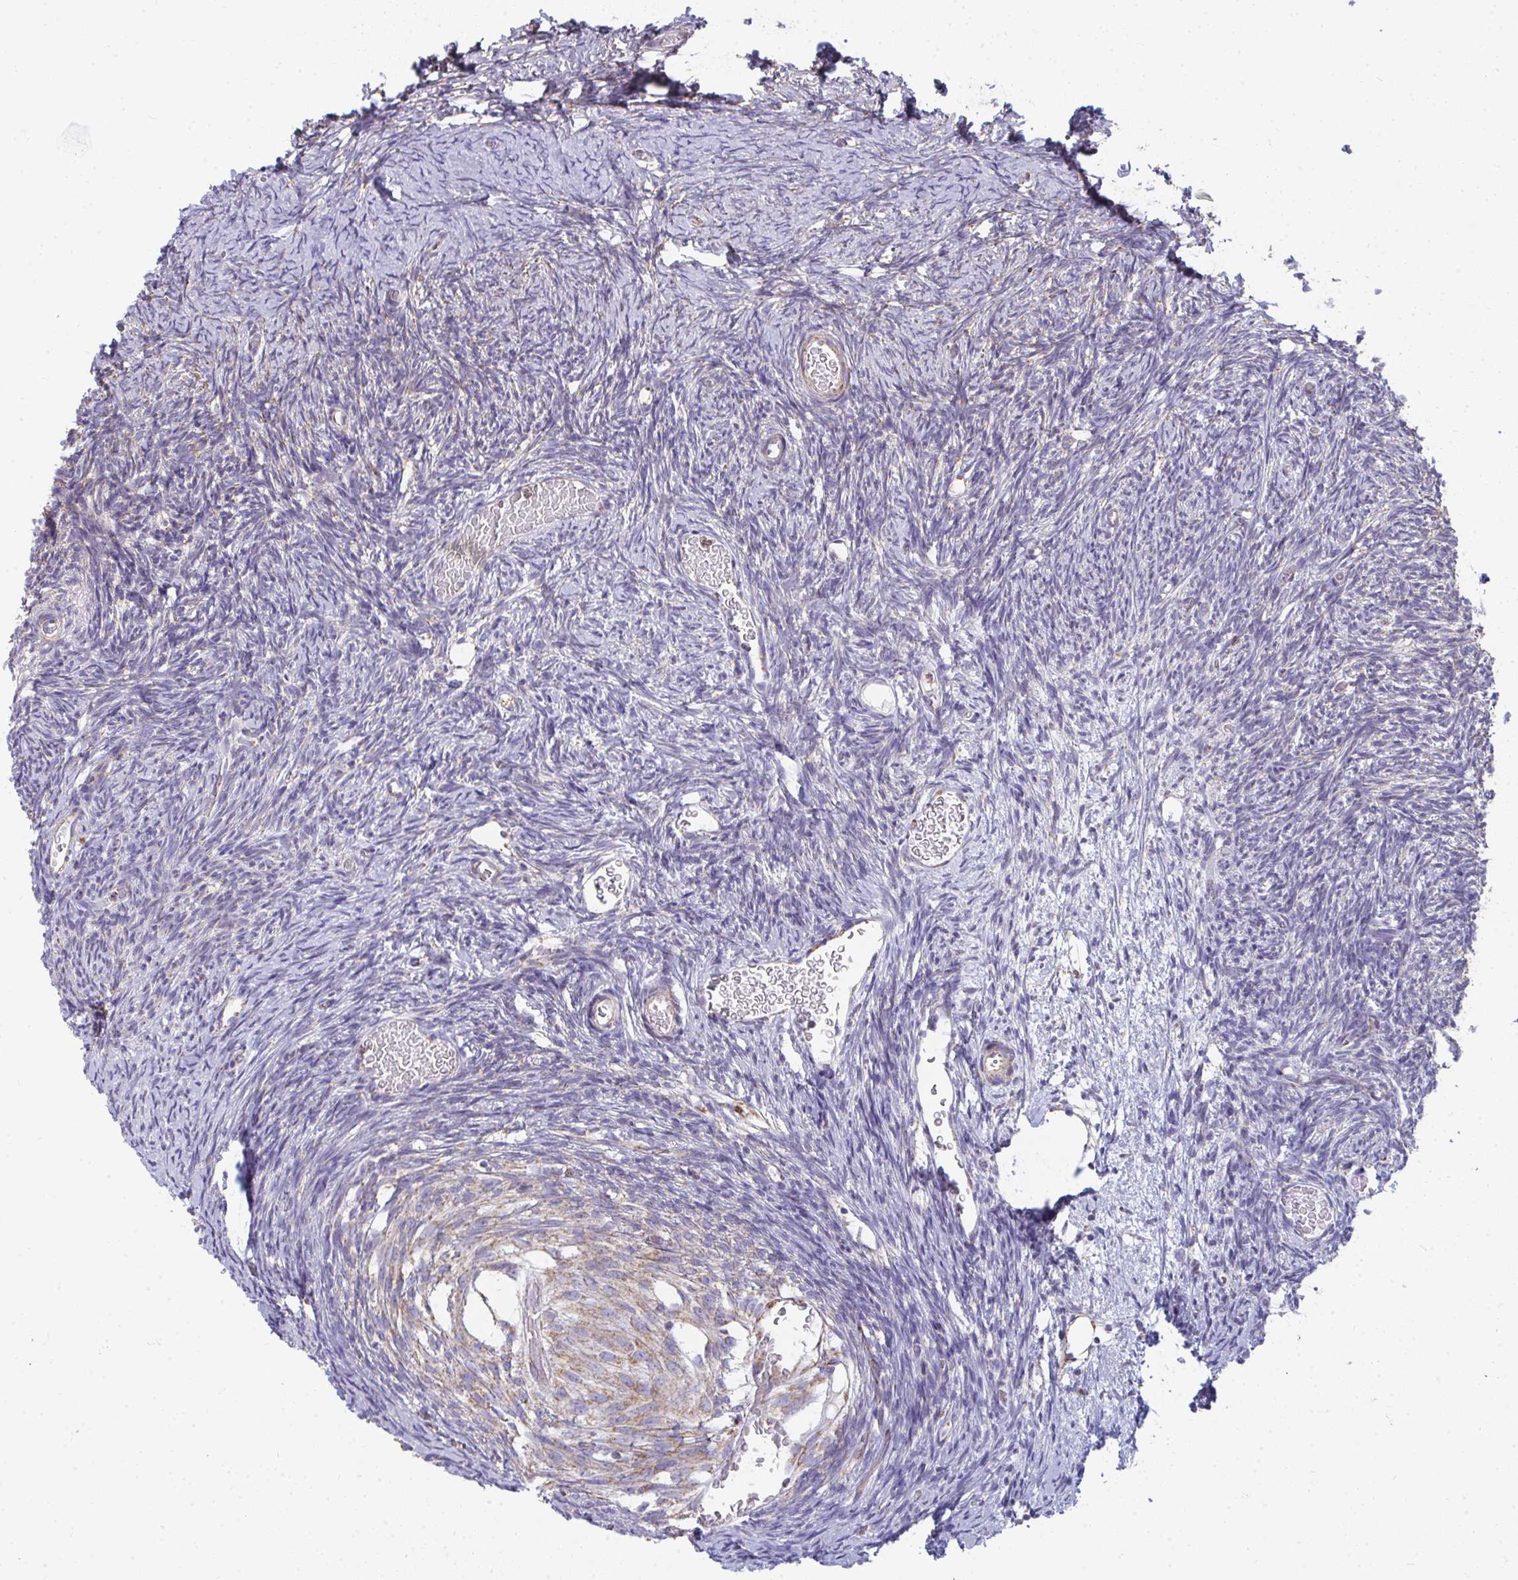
{"staining": {"intensity": "weak", "quantity": "25%-75%", "location": "cytoplasmic/membranous"}, "tissue": "ovary", "cell_type": "Follicle cells", "image_type": "normal", "snomed": [{"axis": "morphology", "description": "Normal tissue, NOS"}, {"axis": "topography", "description": "Ovary"}], "caption": "Follicle cells demonstrate low levels of weak cytoplasmic/membranous positivity in about 25%-75% of cells in benign ovary. (DAB (3,3'-diaminobenzidine) = brown stain, brightfield microscopy at high magnification).", "gene": "FAHD1", "patient": {"sex": "female", "age": 39}}